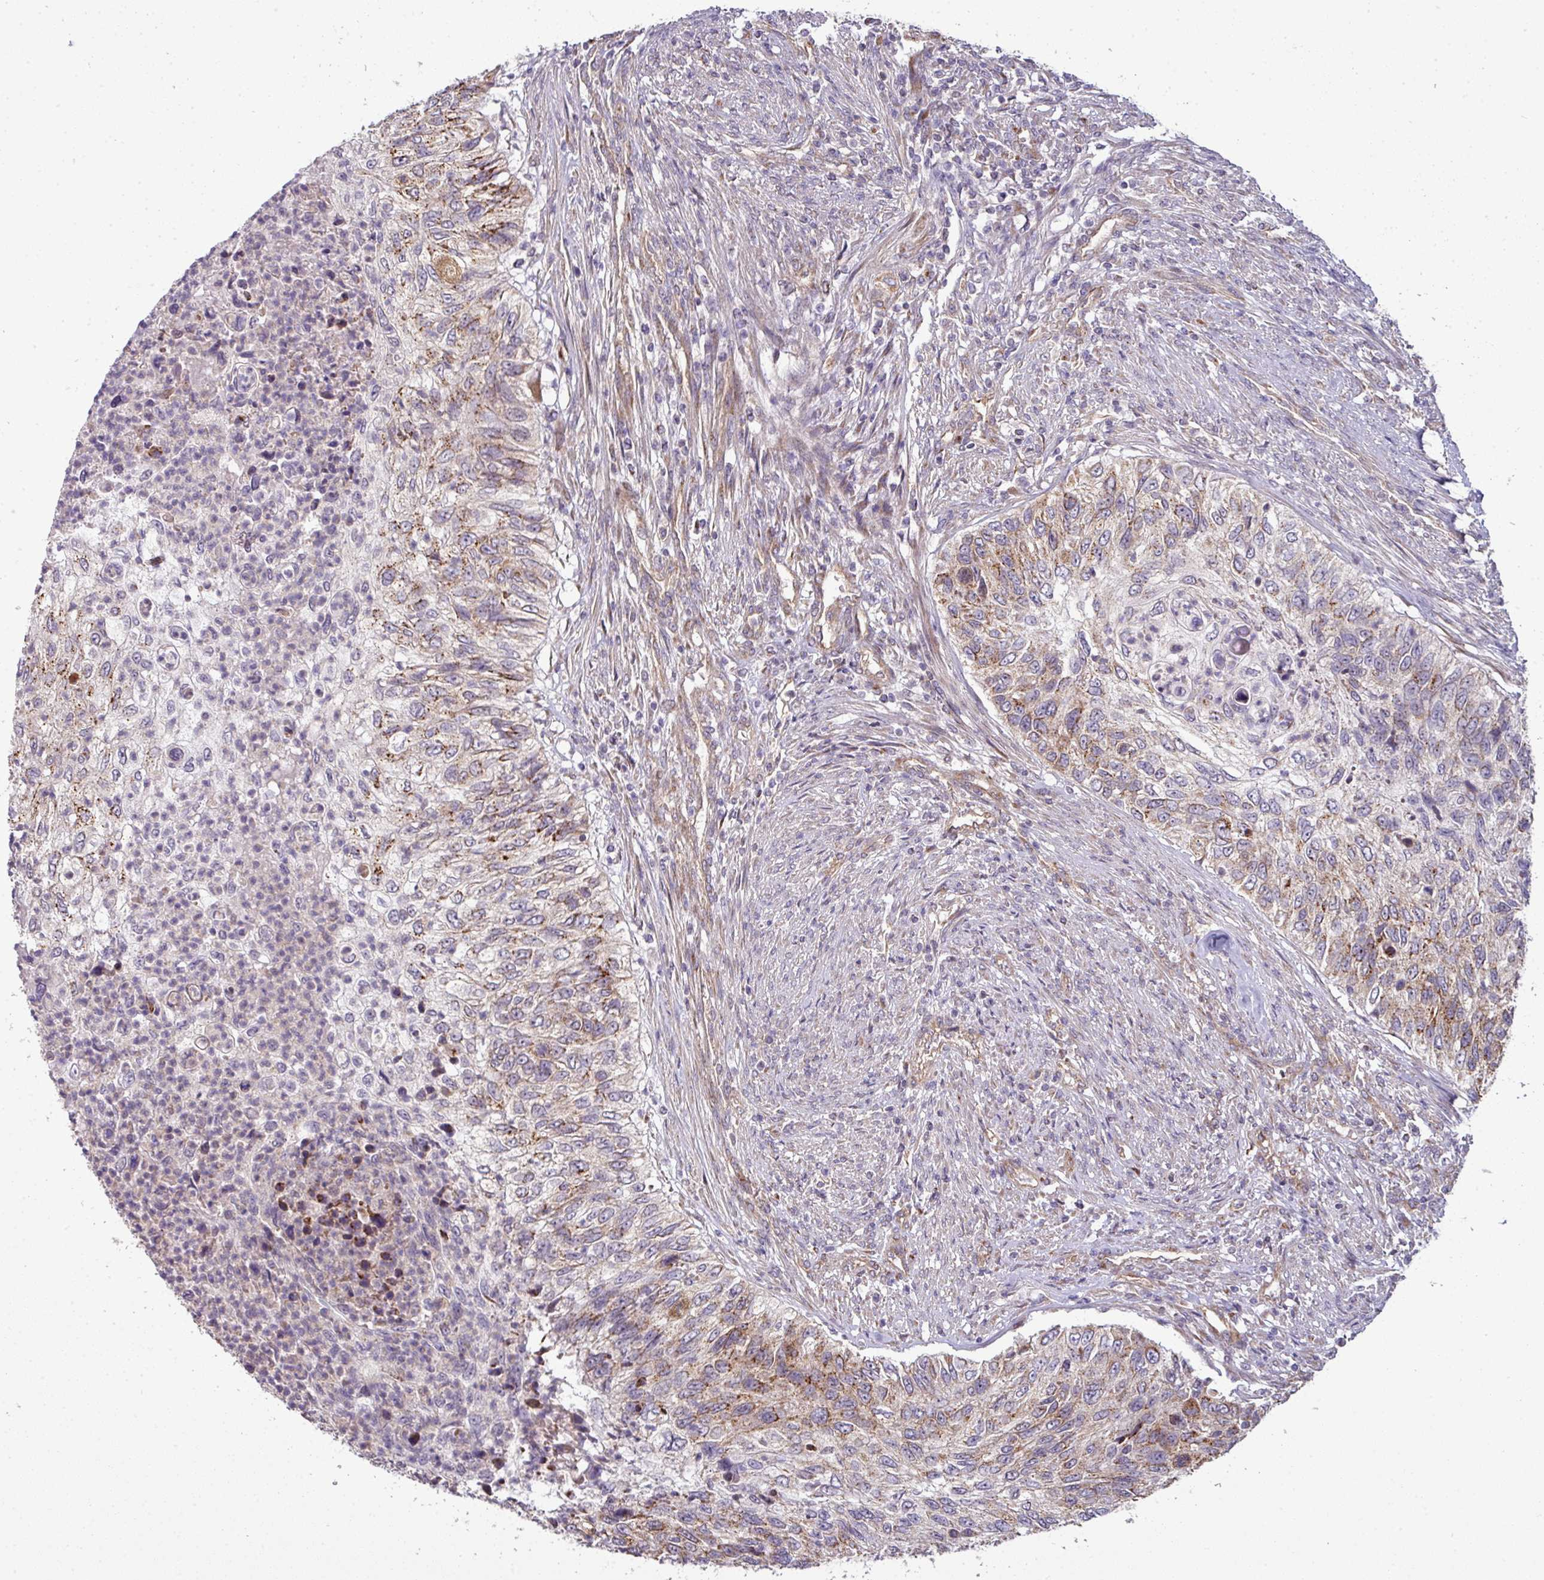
{"staining": {"intensity": "strong", "quantity": ">75%", "location": "cytoplasmic/membranous"}, "tissue": "urothelial cancer", "cell_type": "Tumor cells", "image_type": "cancer", "snomed": [{"axis": "morphology", "description": "Urothelial carcinoma, High grade"}, {"axis": "topography", "description": "Urinary bladder"}], "caption": "Human urothelial cancer stained with a brown dye displays strong cytoplasmic/membranous positive staining in about >75% of tumor cells.", "gene": "TIMMDC1", "patient": {"sex": "female", "age": 60}}